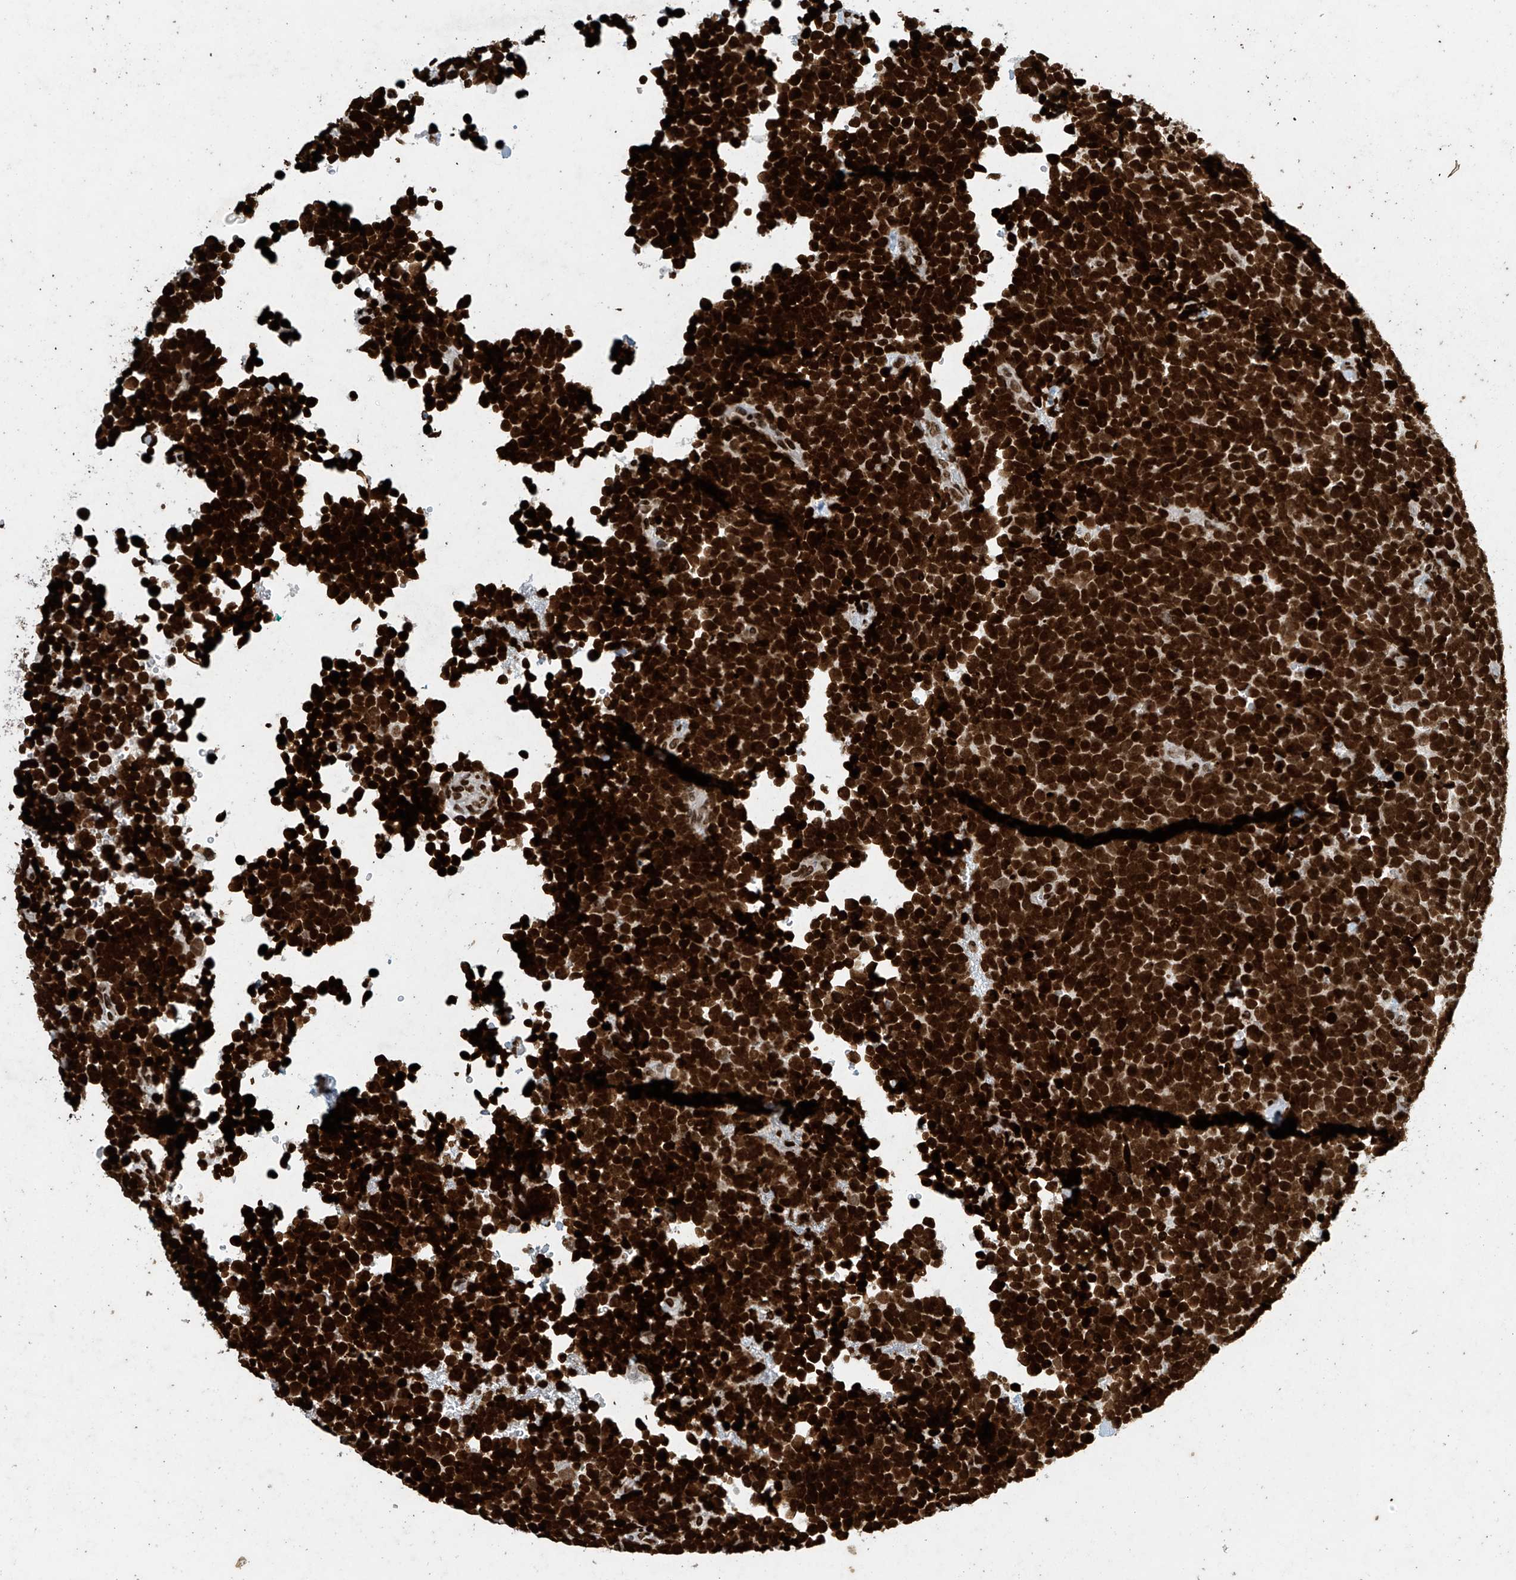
{"staining": {"intensity": "strong", "quantity": ">75%", "location": "nuclear"}, "tissue": "urothelial cancer", "cell_type": "Tumor cells", "image_type": "cancer", "snomed": [{"axis": "morphology", "description": "Urothelial carcinoma, High grade"}, {"axis": "topography", "description": "Urinary bladder"}], "caption": "Urothelial cancer stained with DAB immunohistochemistry (IHC) shows high levels of strong nuclear staining in about >75% of tumor cells.", "gene": "H4C16", "patient": {"sex": "female", "age": 82}}